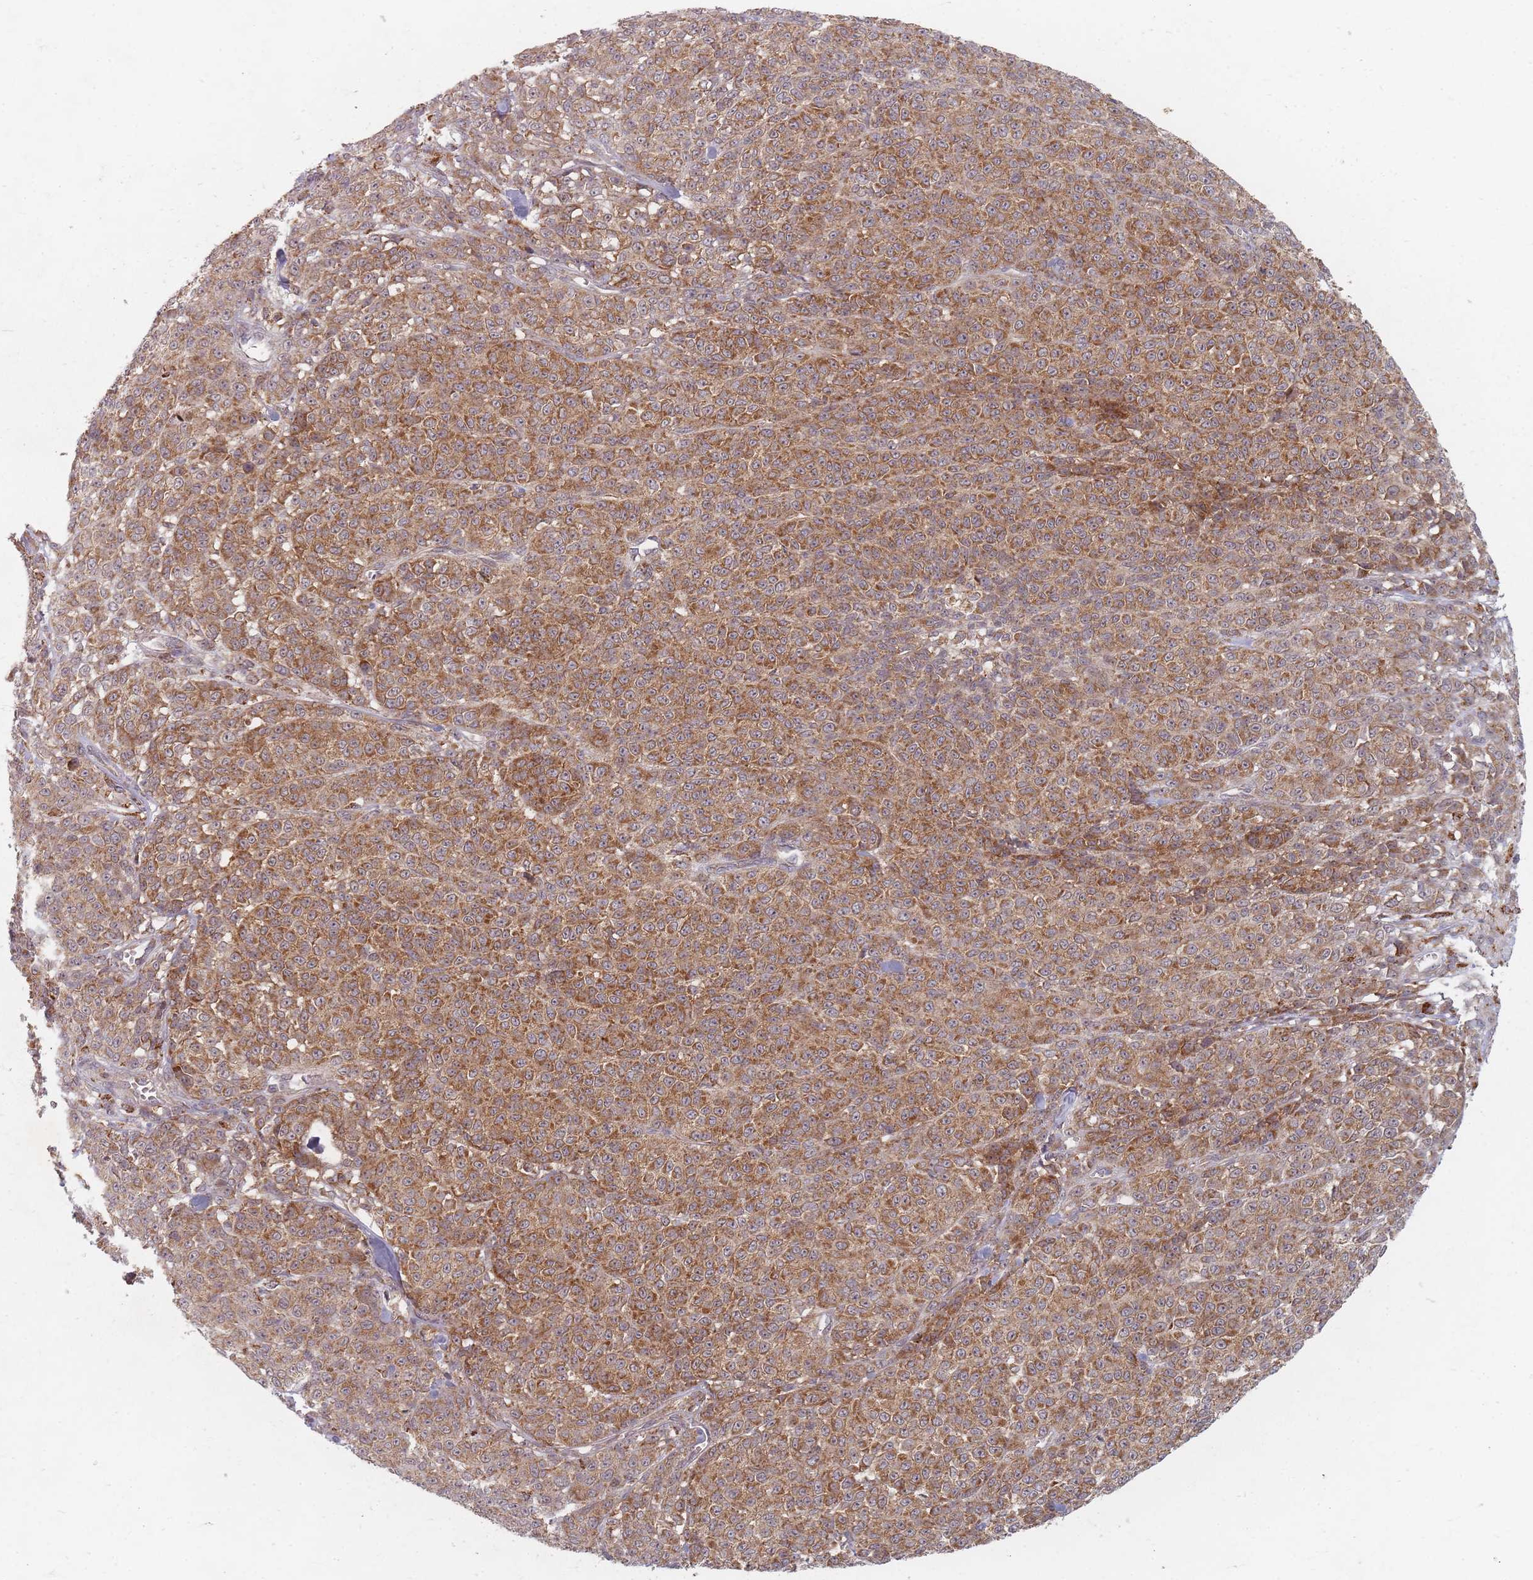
{"staining": {"intensity": "moderate", "quantity": ">75%", "location": "cytoplasmic/membranous"}, "tissue": "melanoma", "cell_type": "Tumor cells", "image_type": "cancer", "snomed": [{"axis": "morphology", "description": "Normal tissue, NOS"}, {"axis": "morphology", "description": "Malignant melanoma, NOS"}, {"axis": "topography", "description": "Skin"}], "caption": "A high-resolution image shows IHC staining of melanoma, which exhibits moderate cytoplasmic/membranous expression in about >75% of tumor cells.", "gene": "RADX", "patient": {"sex": "female", "age": 34}}